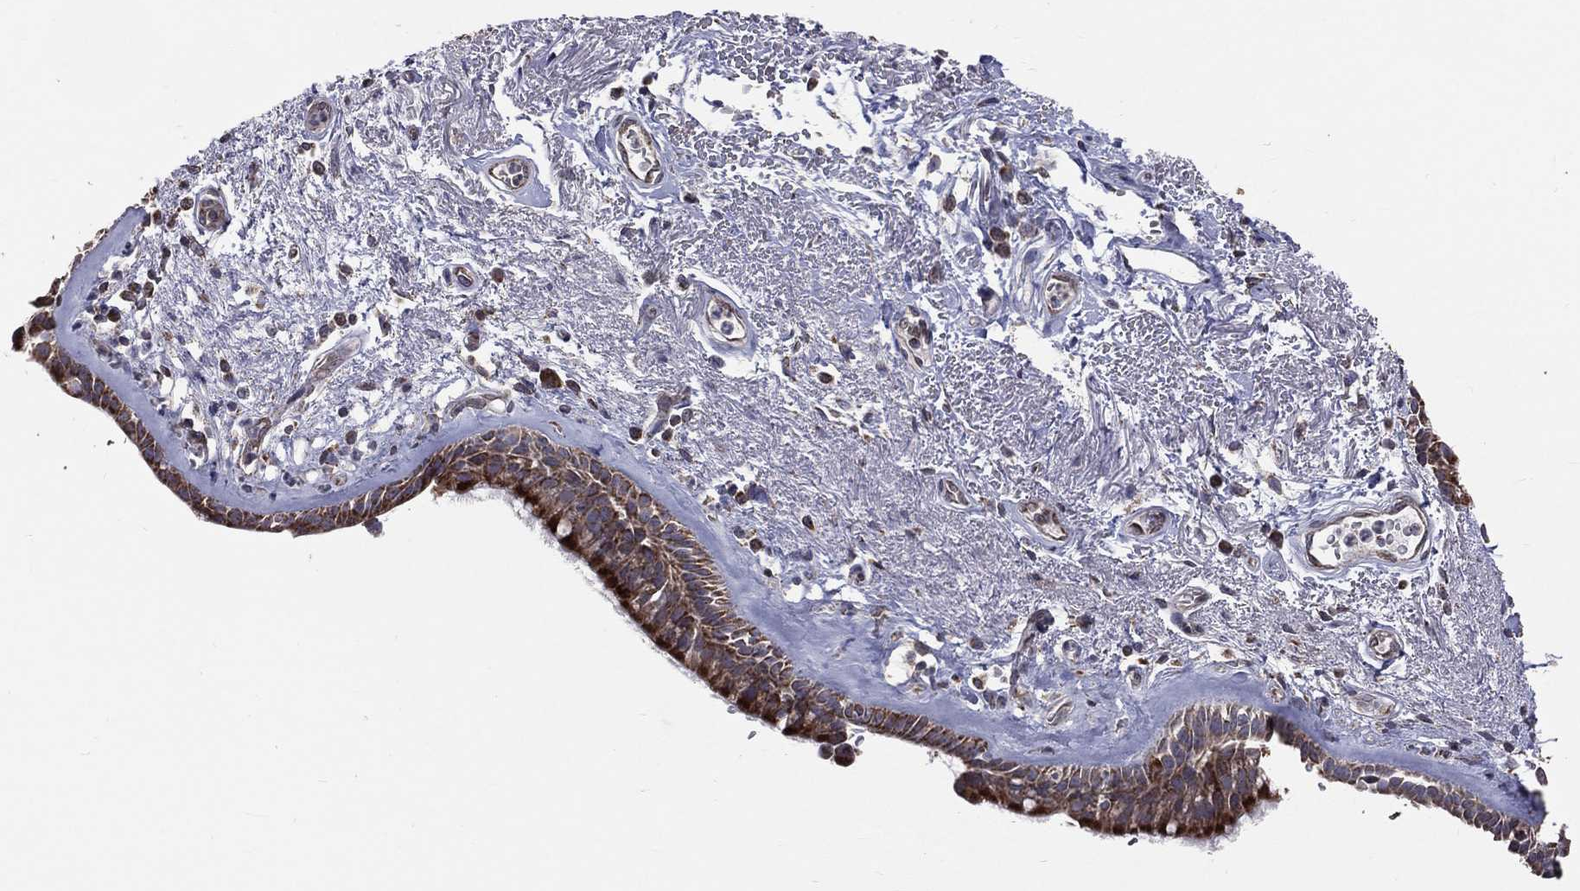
{"staining": {"intensity": "strong", "quantity": "<25%", "location": "cytoplasmic/membranous"}, "tissue": "bronchus", "cell_type": "Respiratory epithelial cells", "image_type": "normal", "snomed": [{"axis": "morphology", "description": "Normal tissue, NOS"}, {"axis": "topography", "description": "Bronchus"}], "caption": "Protein positivity by immunohistochemistry displays strong cytoplasmic/membranous expression in about <25% of respiratory epithelial cells in unremarkable bronchus.", "gene": "MRPL46", "patient": {"sex": "male", "age": 82}}